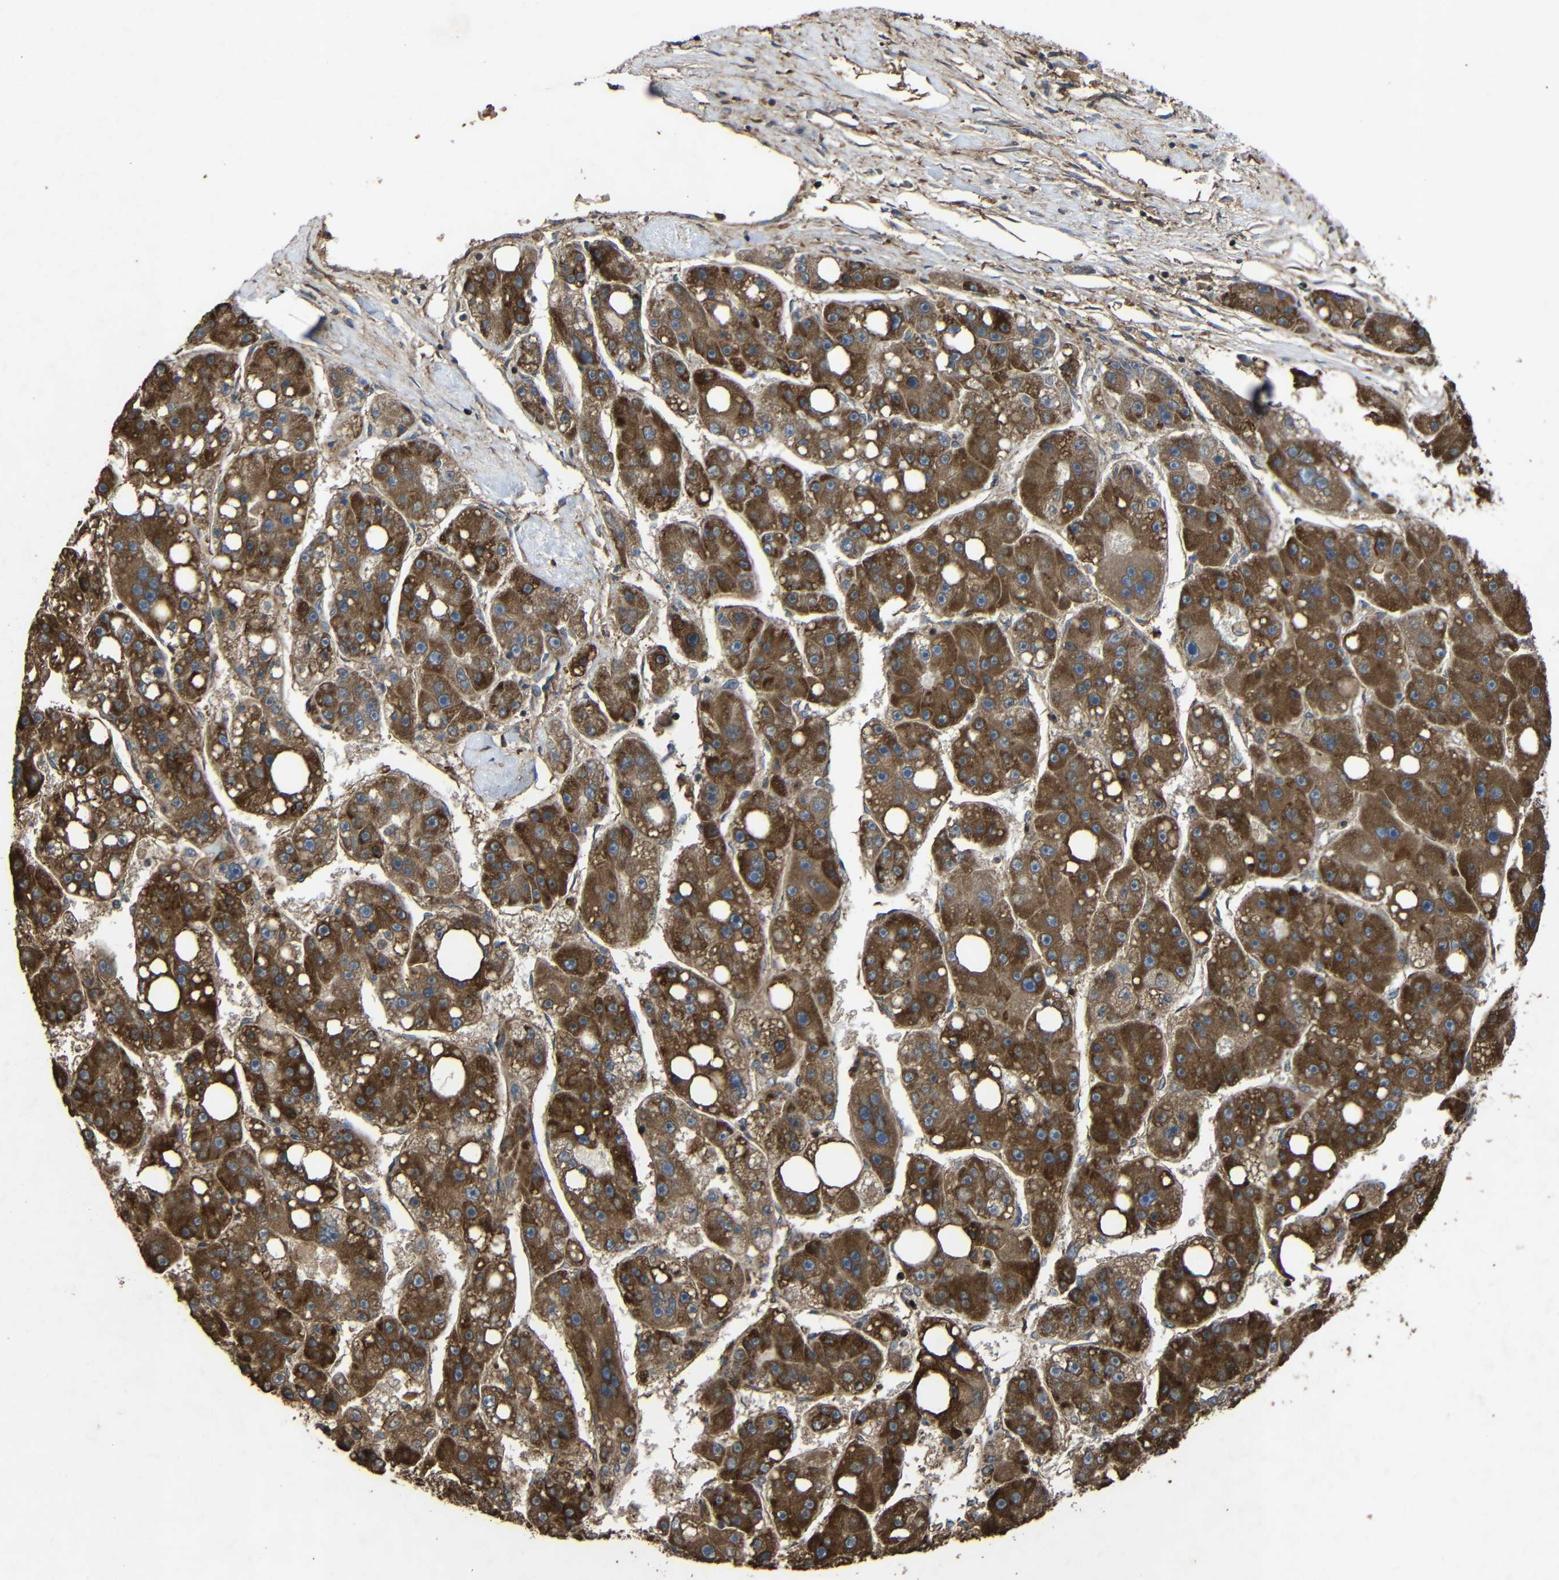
{"staining": {"intensity": "moderate", "quantity": ">75%", "location": "cytoplasmic/membranous"}, "tissue": "liver cancer", "cell_type": "Tumor cells", "image_type": "cancer", "snomed": [{"axis": "morphology", "description": "Carcinoma, Hepatocellular, NOS"}, {"axis": "topography", "description": "Liver"}], "caption": "Moderate cytoplasmic/membranous positivity for a protein is appreciated in approximately >75% of tumor cells of hepatocellular carcinoma (liver) using immunohistochemistry.", "gene": "TREM2", "patient": {"sex": "female", "age": 61}}